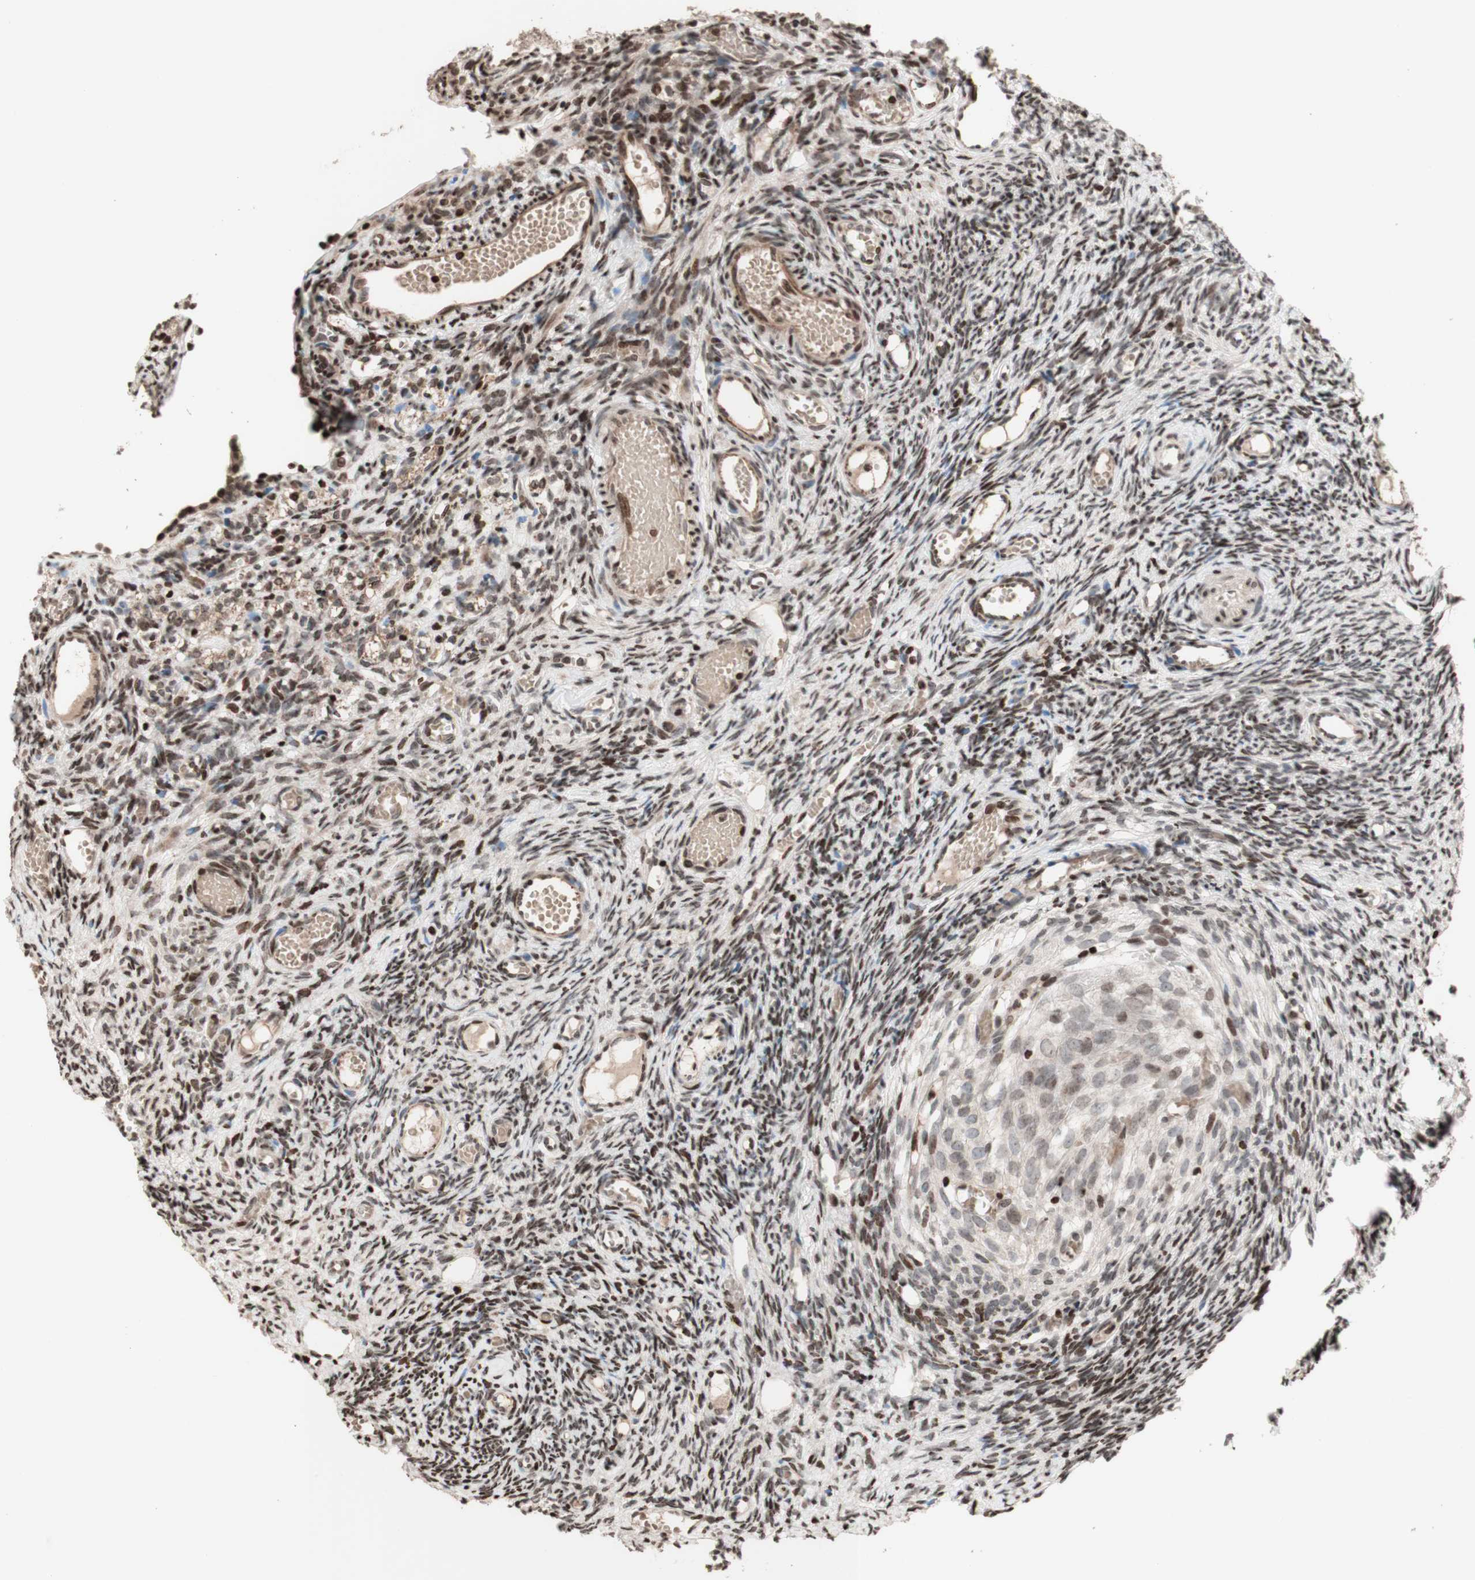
{"staining": {"intensity": "weak", "quantity": ">75%", "location": "nuclear"}, "tissue": "ovary", "cell_type": "Follicle cells", "image_type": "normal", "snomed": [{"axis": "morphology", "description": "Normal tissue, NOS"}, {"axis": "topography", "description": "Ovary"}], "caption": "A low amount of weak nuclear expression is seen in about >75% of follicle cells in normal ovary. (Brightfield microscopy of DAB IHC at high magnification).", "gene": "POLA1", "patient": {"sex": "female", "age": 35}}